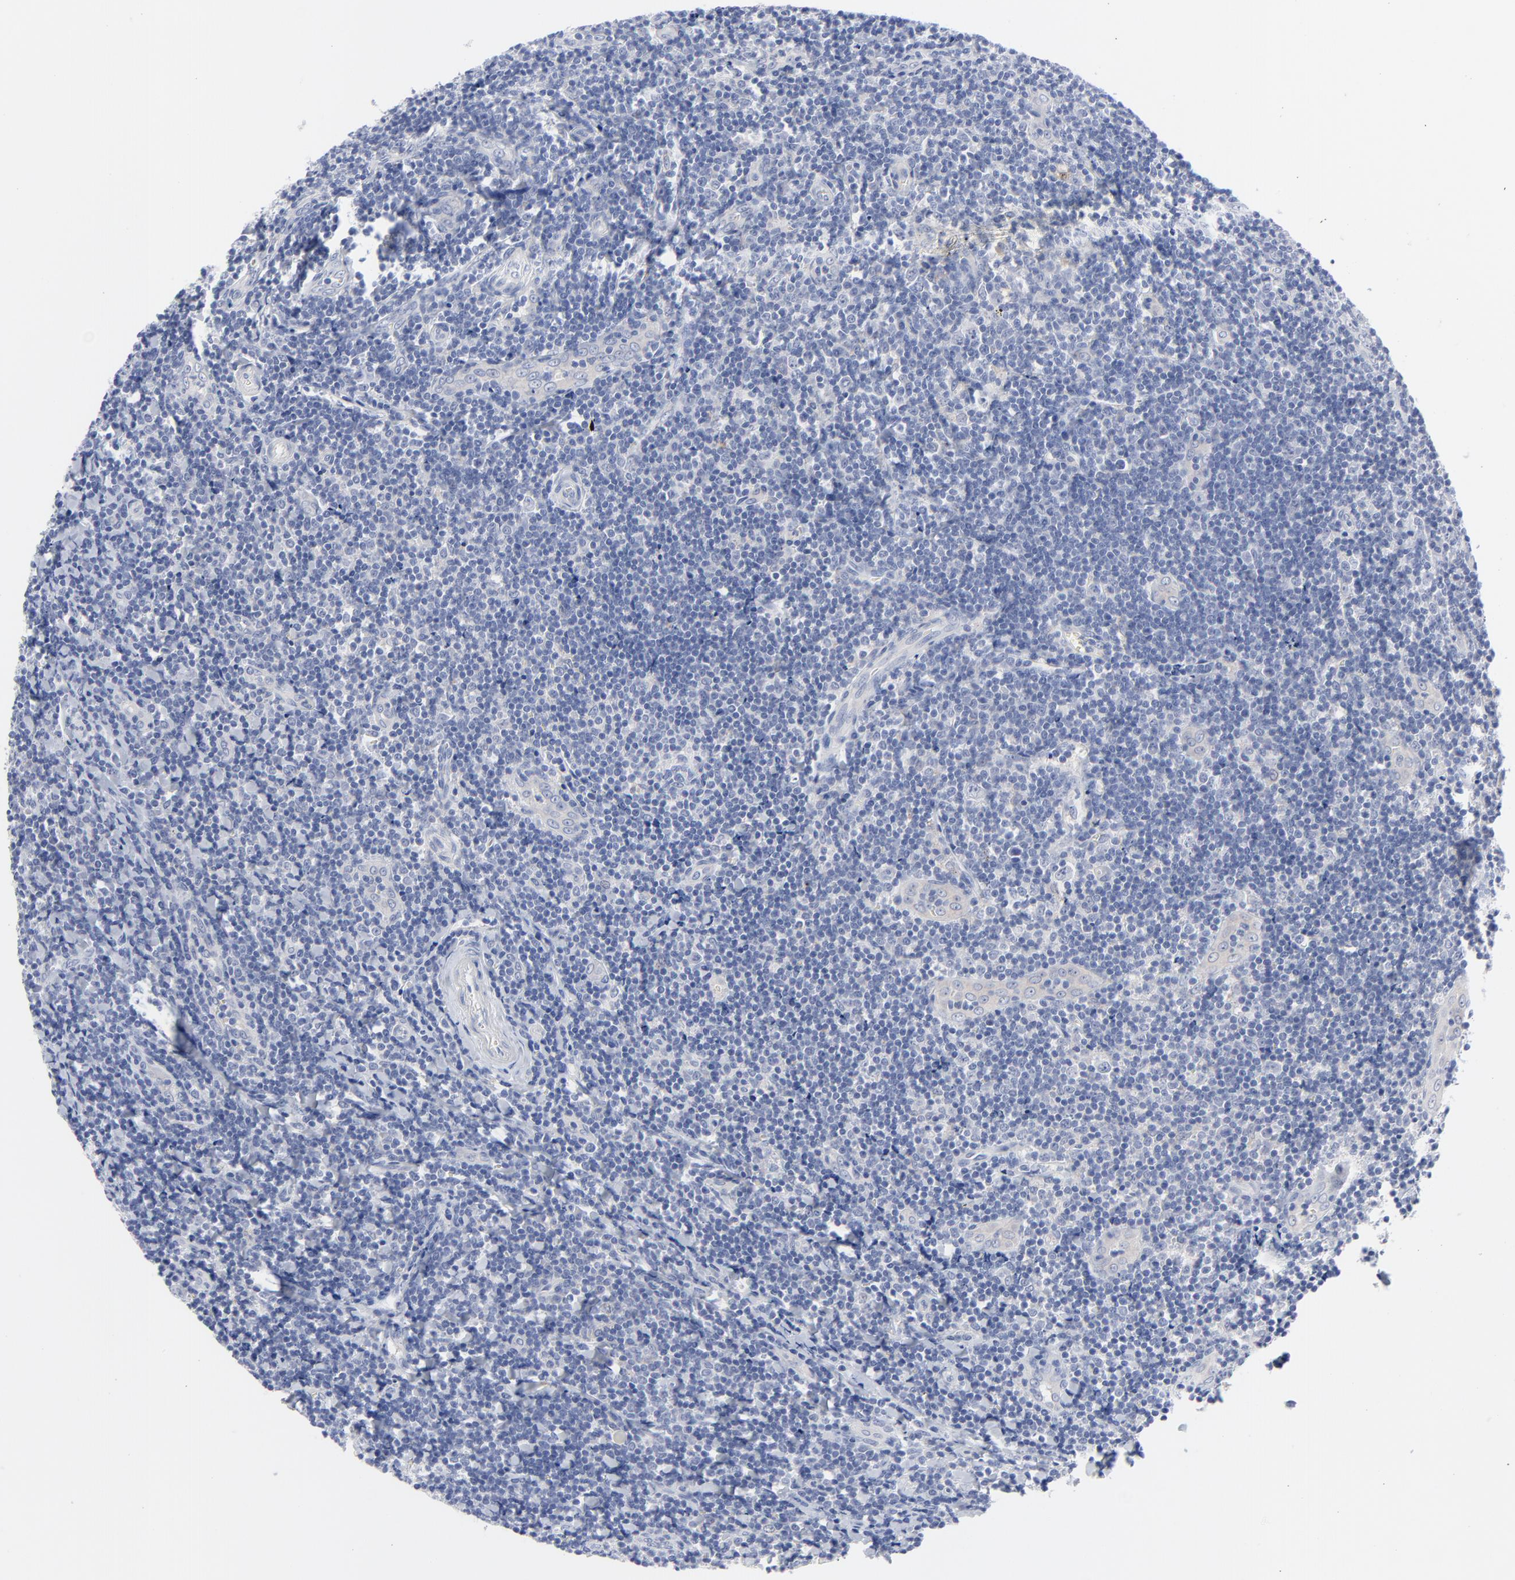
{"staining": {"intensity": "negative", "quantity": "none", "location": "none"}, "tissue": "tonsil", "cell_type": "Germinal center cells", "image_type": "normal", "snomed": [{"axis": "morphology", "description": "Normal tissue, NOS"}, {"axis": "topography", "description": "Tonsil"}], "caption": "Immunohistochemistry photomicrograph of unremarkable tonsil: tonsil stained with DAB reveals no significant protein expression in germinal center cells. Brightfield microscopy of immunohistochemistry (IHC) stained with DAB (3,3'-diaminobenzidine) (brown) and hematoxylin (blue), captured at high magnification.", "gene": "CLEC4G", "patient": {"sex": "male", "age": 20}}